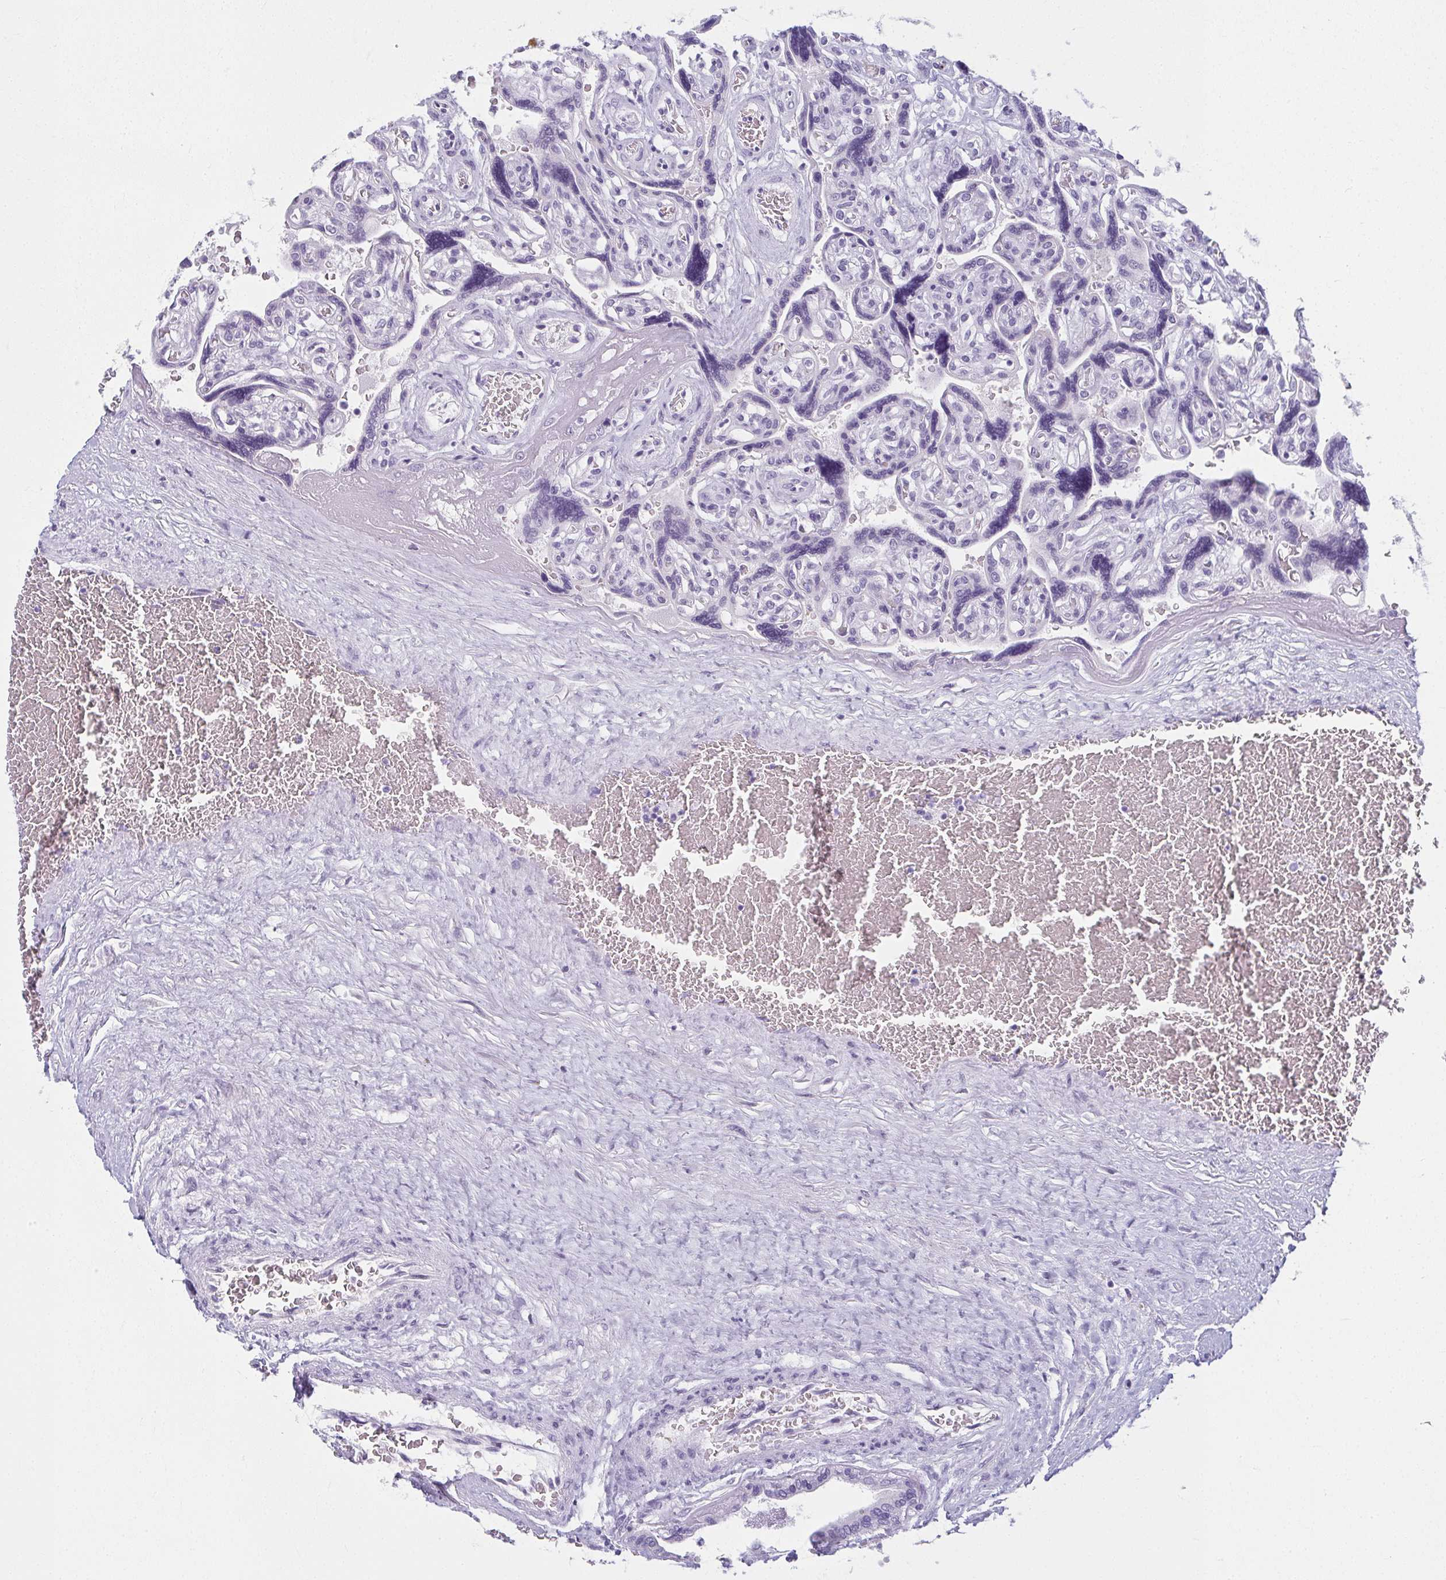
{"staining": {"intensity": "negative", "quantity": "none", "location": "none"}, "tissue": "placenta", "cell_type": "Decidual cells", "image_type": "normal", "snomed": [{"axis": "morphology", "description": "Normal tissue, NOS"}, {"axis": "topography", "description": "Placenta"}], "caption": "High magnification brightfield microscopy of benign placenta stained with DAB (3,3'-diaminobenzidine) (brown) and counterstained with hematoxylin (blue): decidual cells show no significant staining.", "gene": "MOBP", "patient": {"sex": "female", "age": 32}}